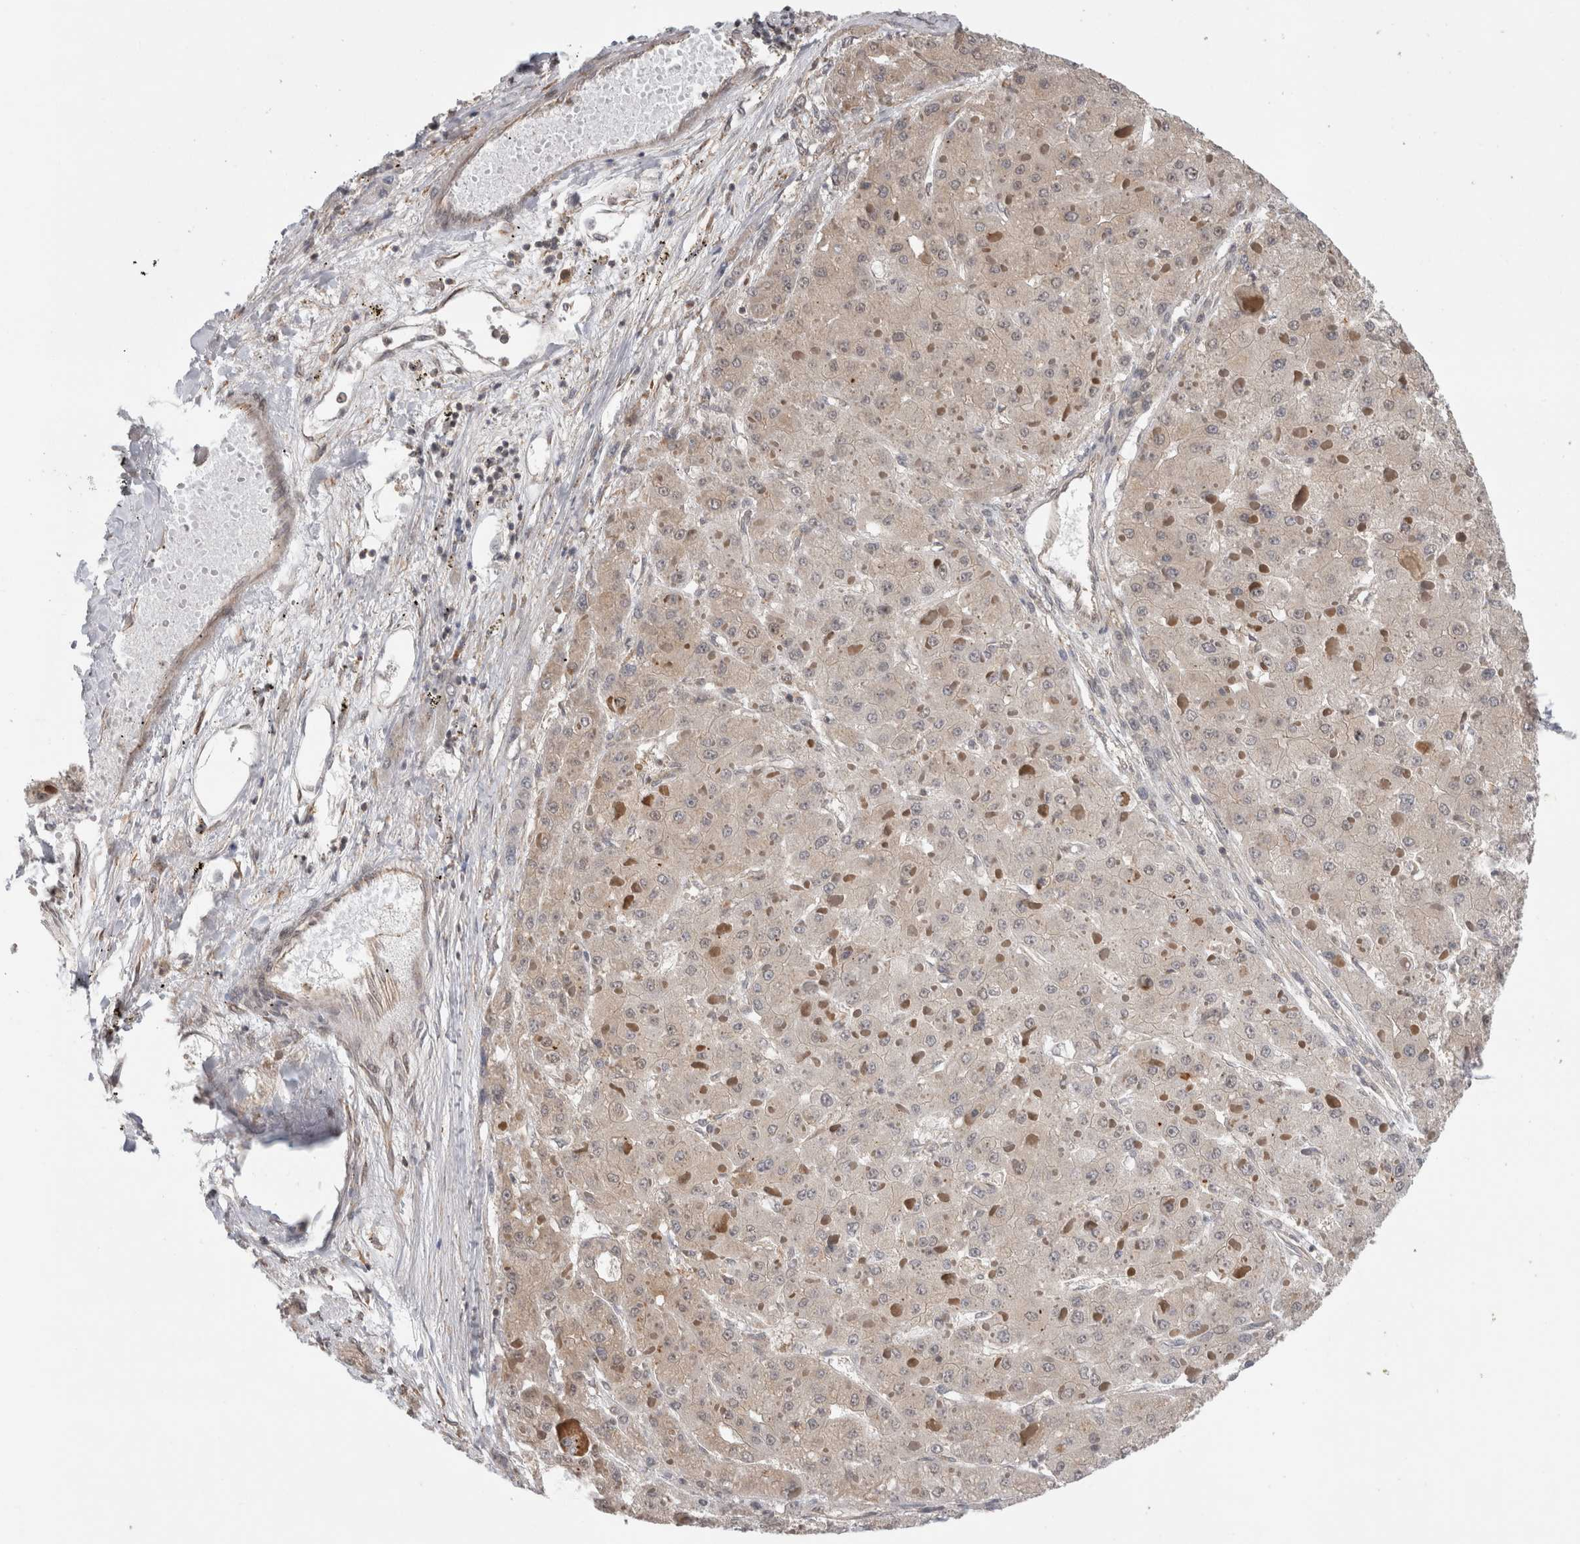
{"staining": {"intensity": "weak", "quantity": "<25%", "location": "cytoplasmic/membranous,nuclear"}, "tissue": "liver cancer", "cell_type": "Tumor cells", "image_type": "cancer", "snomed": [{"axis": "morphology", "description": "Carcinoma, Hepatocellular, NOS"}, {"axis": "topography", "description": "Liver"}], "caption": "This is an immunohistochemistry (IHC) micrograph of hepatocellular carcinoma (liver). There is no expression in tumor cells.", "gene": "PARP6", "patient": {"sex": "female", "age": 73}}